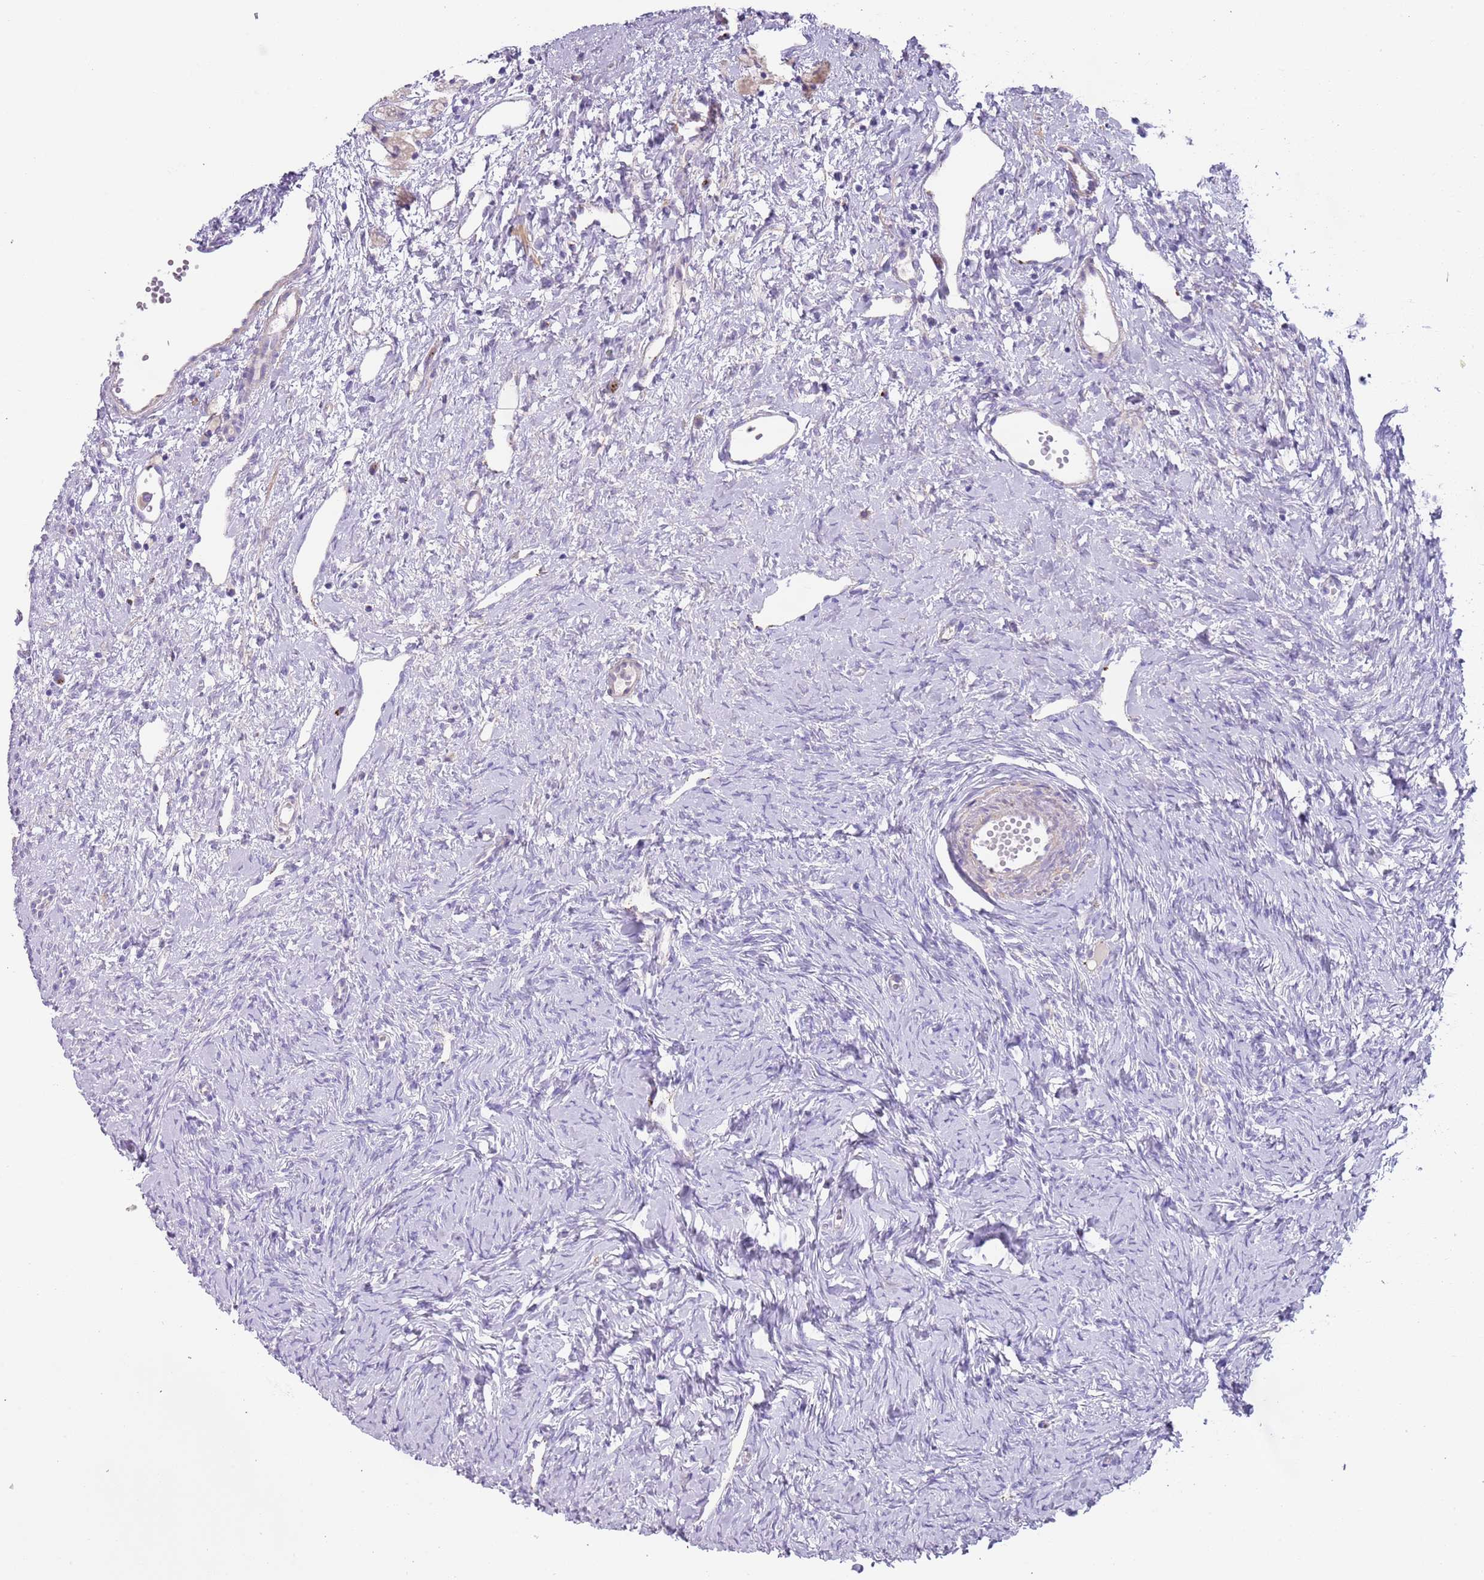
{"staining": {"intensity": "negative", "quantity": "none", "location": "none"}, "tissue": "ovary", "cell_type": "Ovarian stroma cells", "image_type": "normal", "snomed": [{"axis": "morphology", "description": "Normal tissue, NOS"}, {"axis": "topography", "description": "Ovary"}], "caption": "A photomicrograph of ovary stained for a protein shows no brown staining in ovarian stroma cells.", "gene": "LRRN3", "patient": {"sex": "female", "age": 51}}